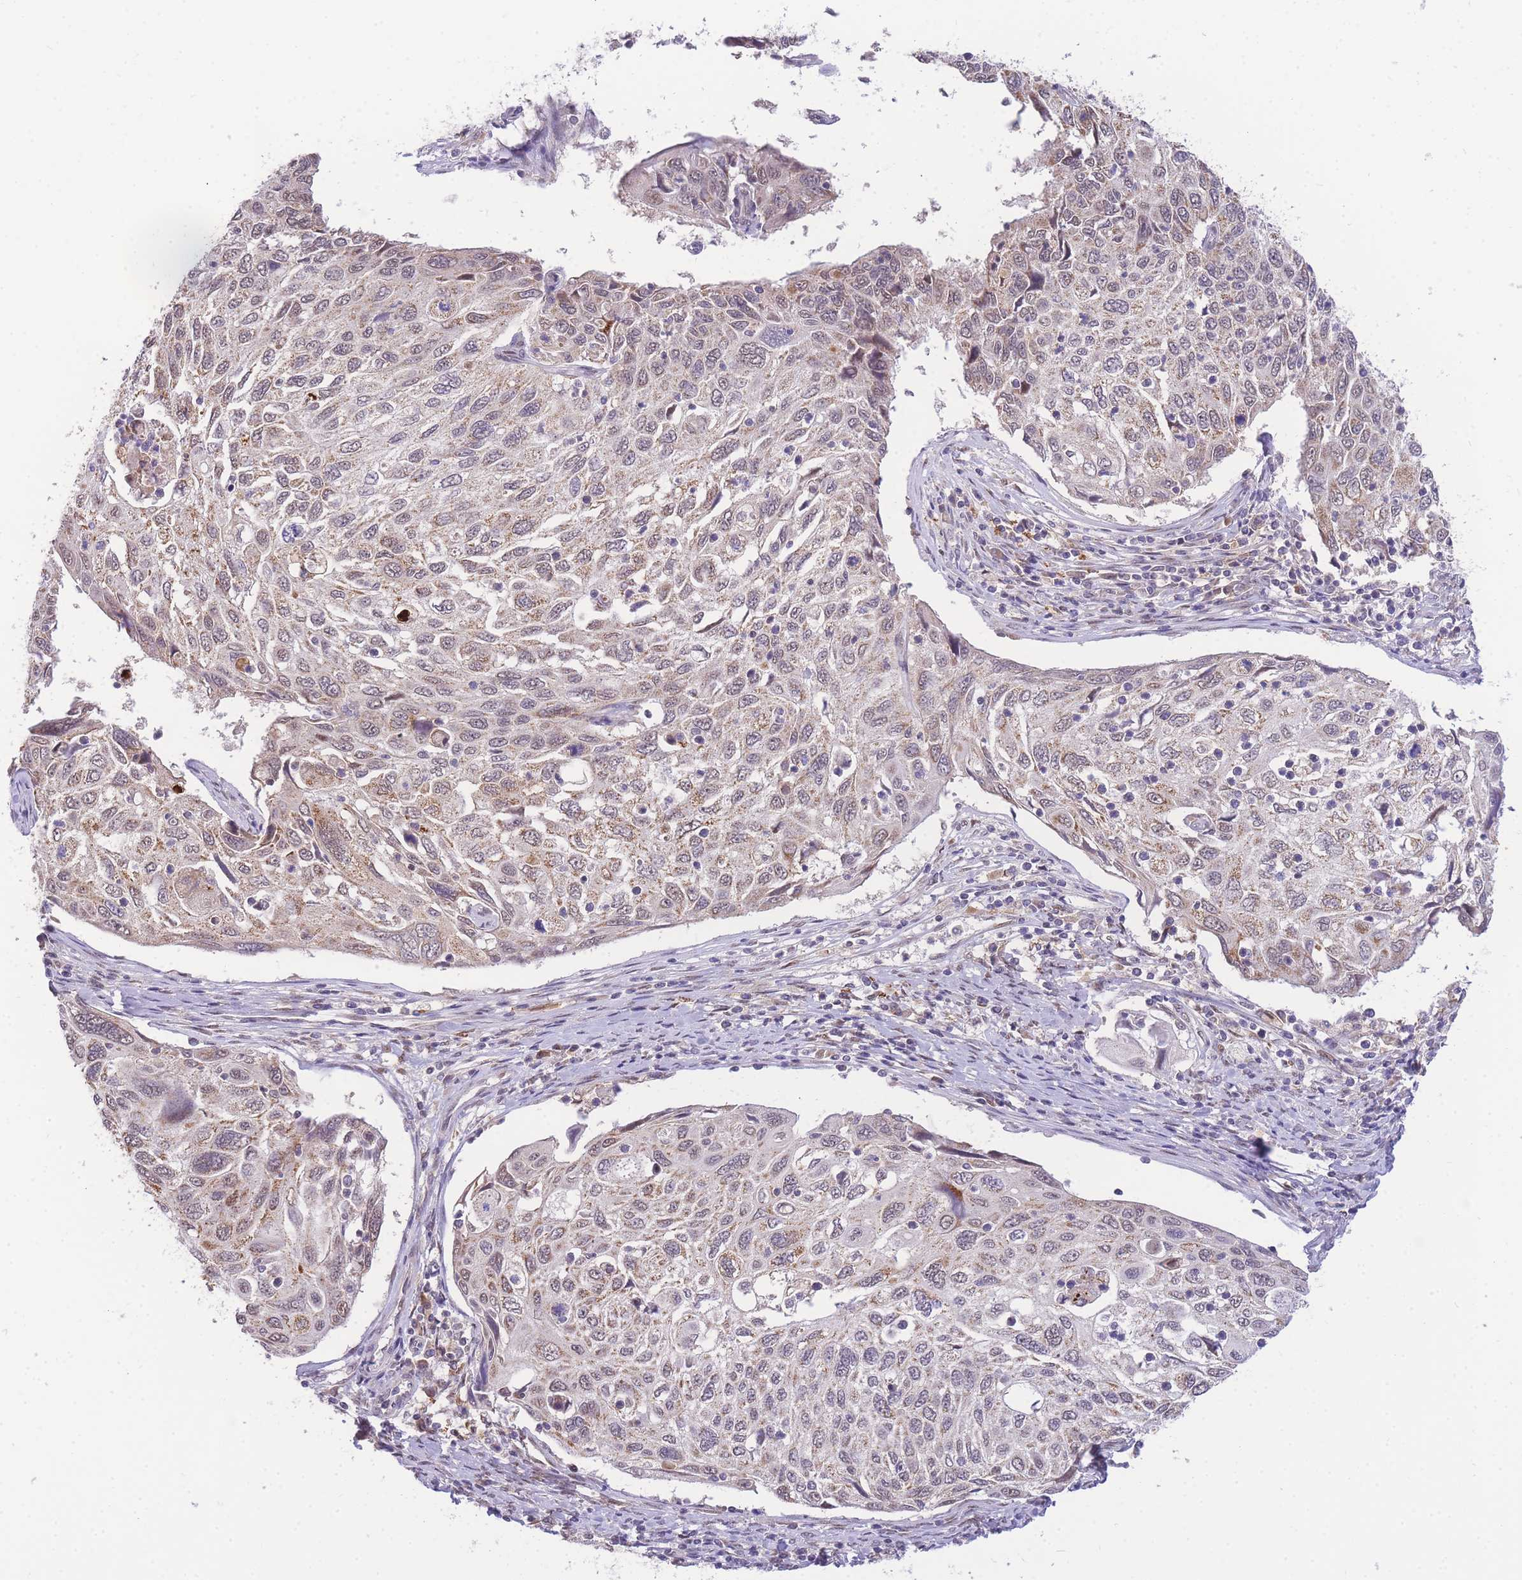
{"staining": {"intensity": "moderate", "quantity": ">75%", "location": "cytoplasmic/membranous"}, "tissue": "cervical cancer", "cell_type": "Tumor cells", "image_type": "cancer", "snomed": [{"axis": "morphology", "description": "Squamous cell carcinoma, NOS"}, {"axis": "topography", "description": "Cervix"}], "caption": "Immunohistochemical staining of cervical cancer displays medium levels of moderate cytoplasmic/membranous protein positivity in approximately >75% of tumor cells.", "gene": "PUS10", "patient": {"sex": "female", "age": 70}}